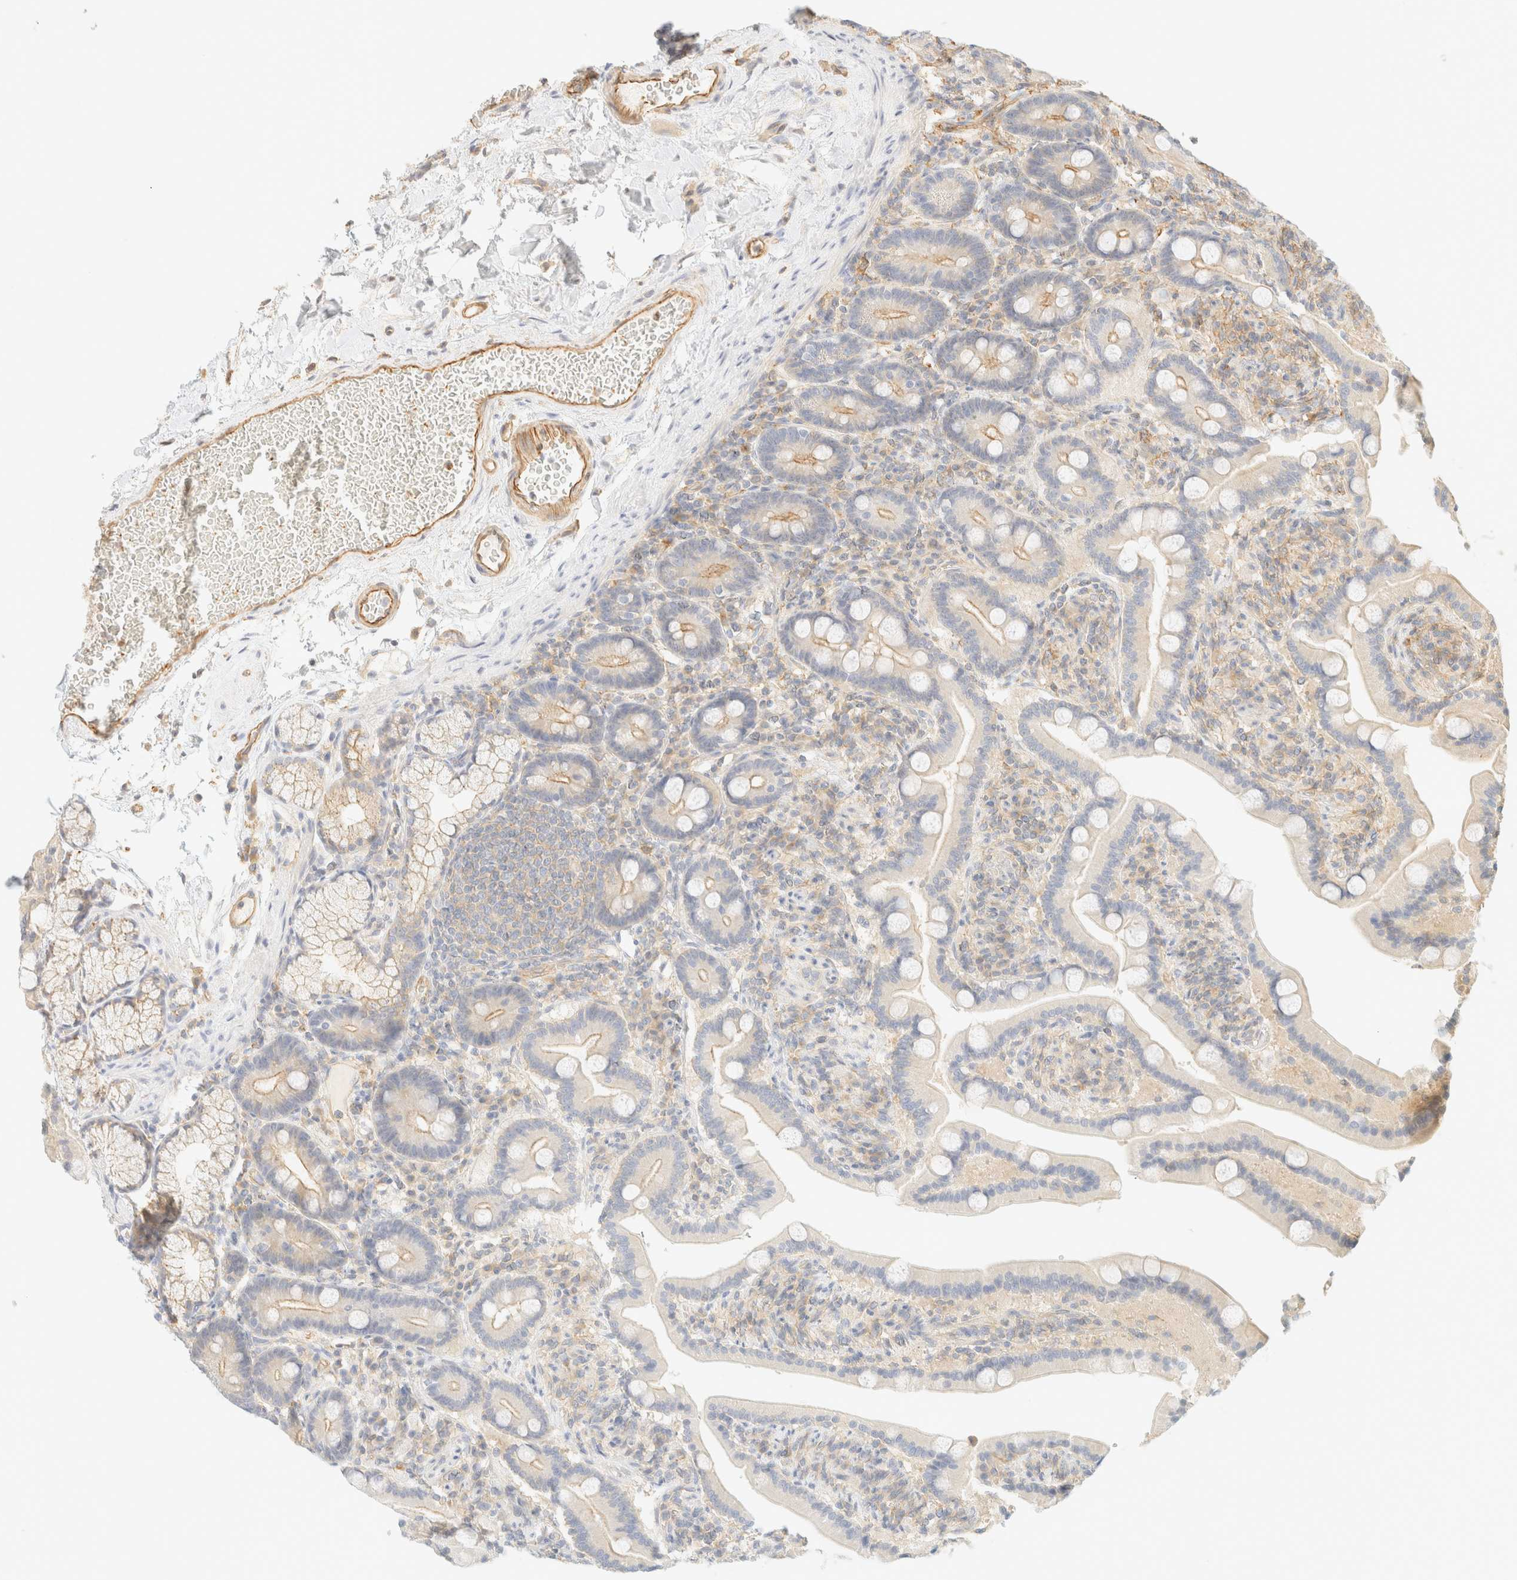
{"staining": {"intensity": "moderate", "quantity": "<25%", "location": "cytoplasmic/membranous"}, "tissue": "duodenum", "cell_type": "Glandular cells", "image_type": "normal", "snomed": [{"axis": "morphology", "description": "Normal tissue, NOS"}, {"axis": "topography", "description": "Duodenum"}], "caption": "Glandular cells reveal low levels of moderate cytoplasmic/membranous staining in about <25% of cells in normal duodenum. (DAB IHC, brown staining for protein, blue staining for nuclei).", "gene": "OTOP2", "patient": {"sex": "male", "age": 54}}